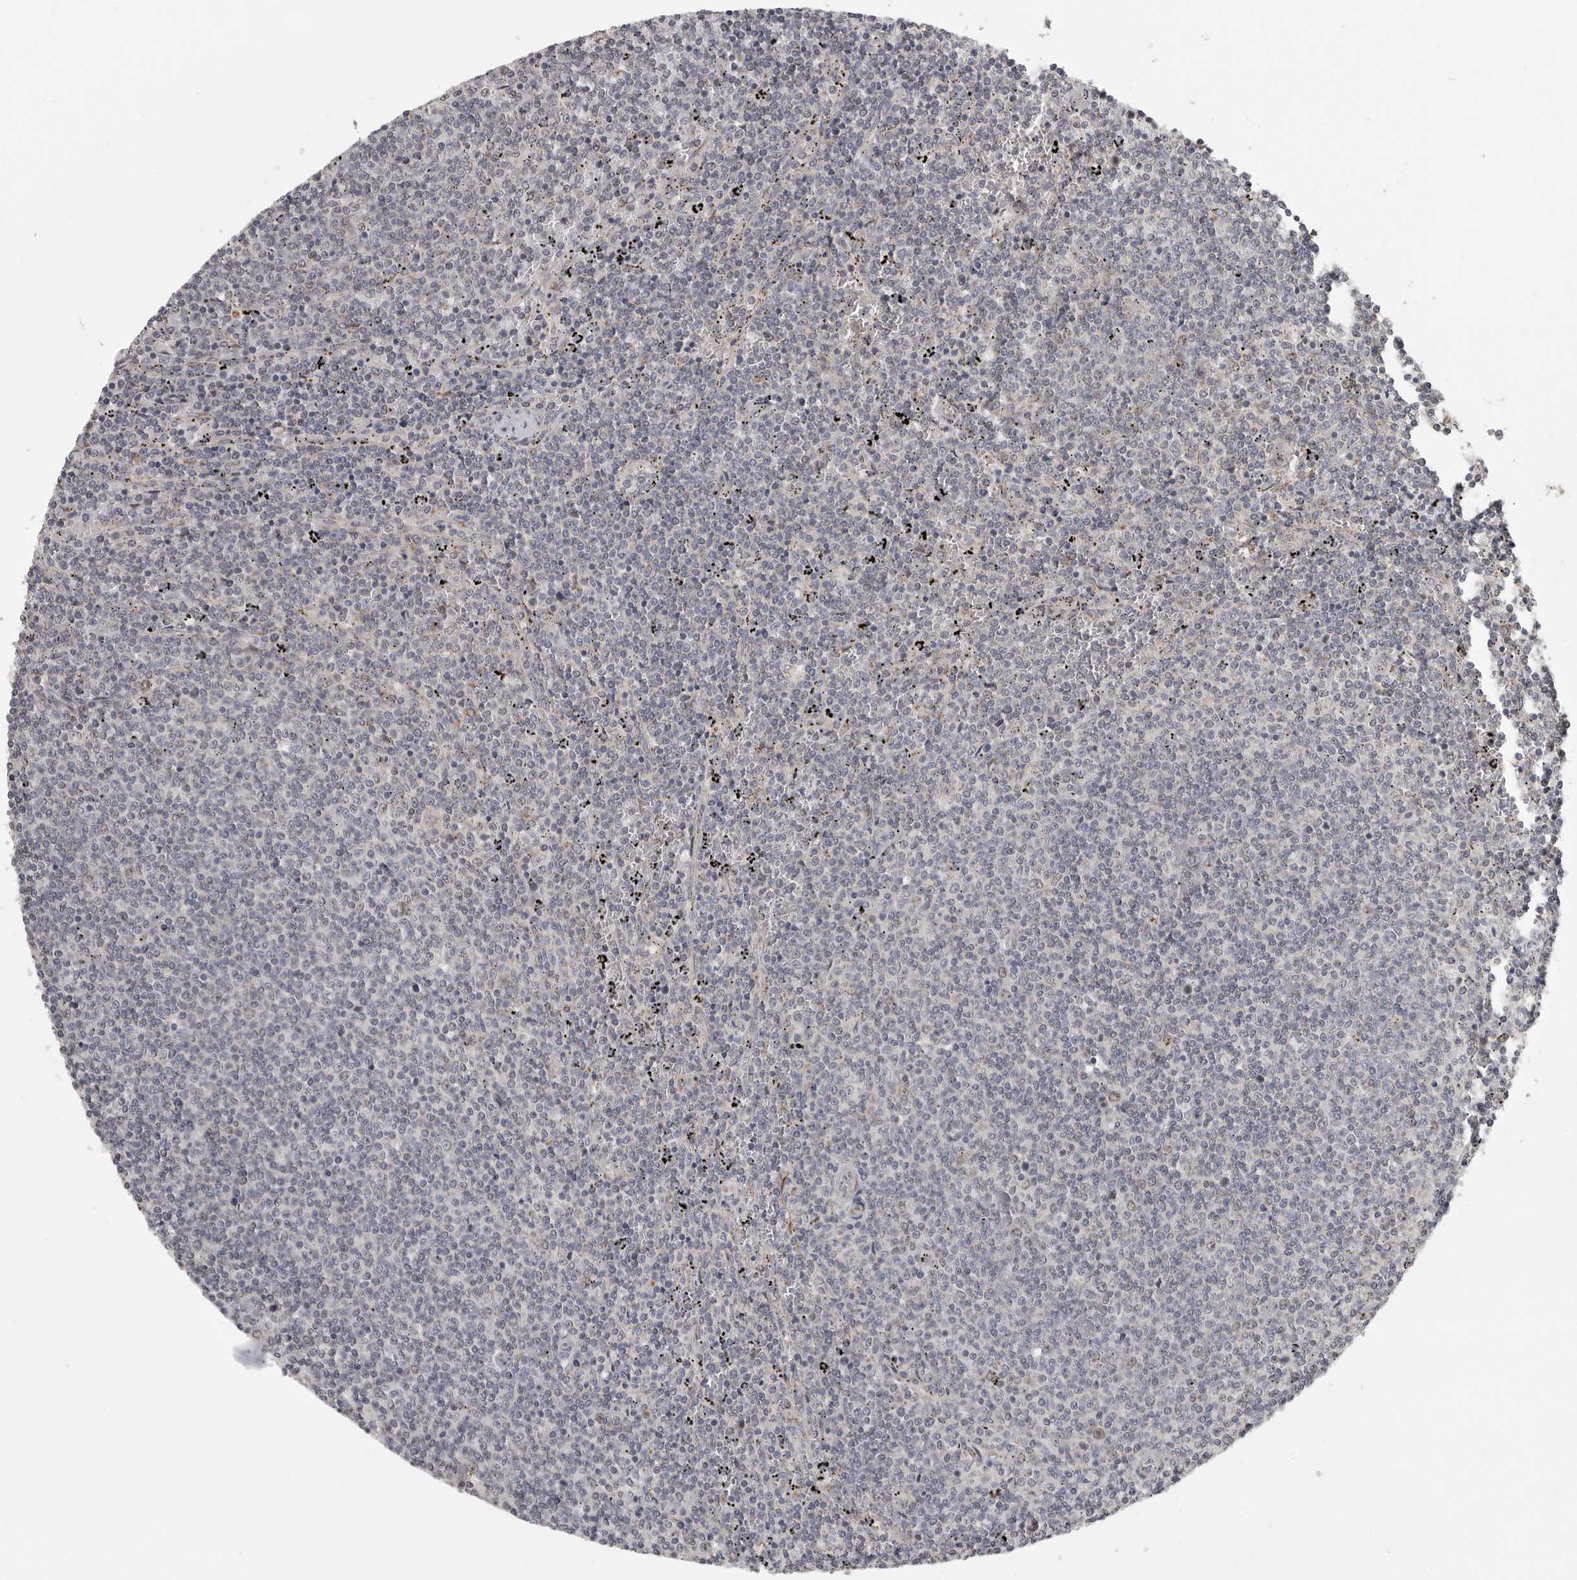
{"staining": {"intensity": "negative", "quantity": "none", "location": "none"}, "tissue": "lymphoma", "cell_type": "Tumor cells", "image_type": "cancer", "snomed": [{"axis": "morphology", "description": "Malignant lymphoma, non-Hodgkin's type, Low grade"}, {"axis": "topography", "description": "Spleen"}], "caption": "High power microscopy image of an immunohistochemistry micrograph of low-grade malignant lymphoma, non-Hodgkin's type, revealing no significant staining in tumor cells.", "gene": "POLE2", "patient": {"sex": "female", "age": 50}}